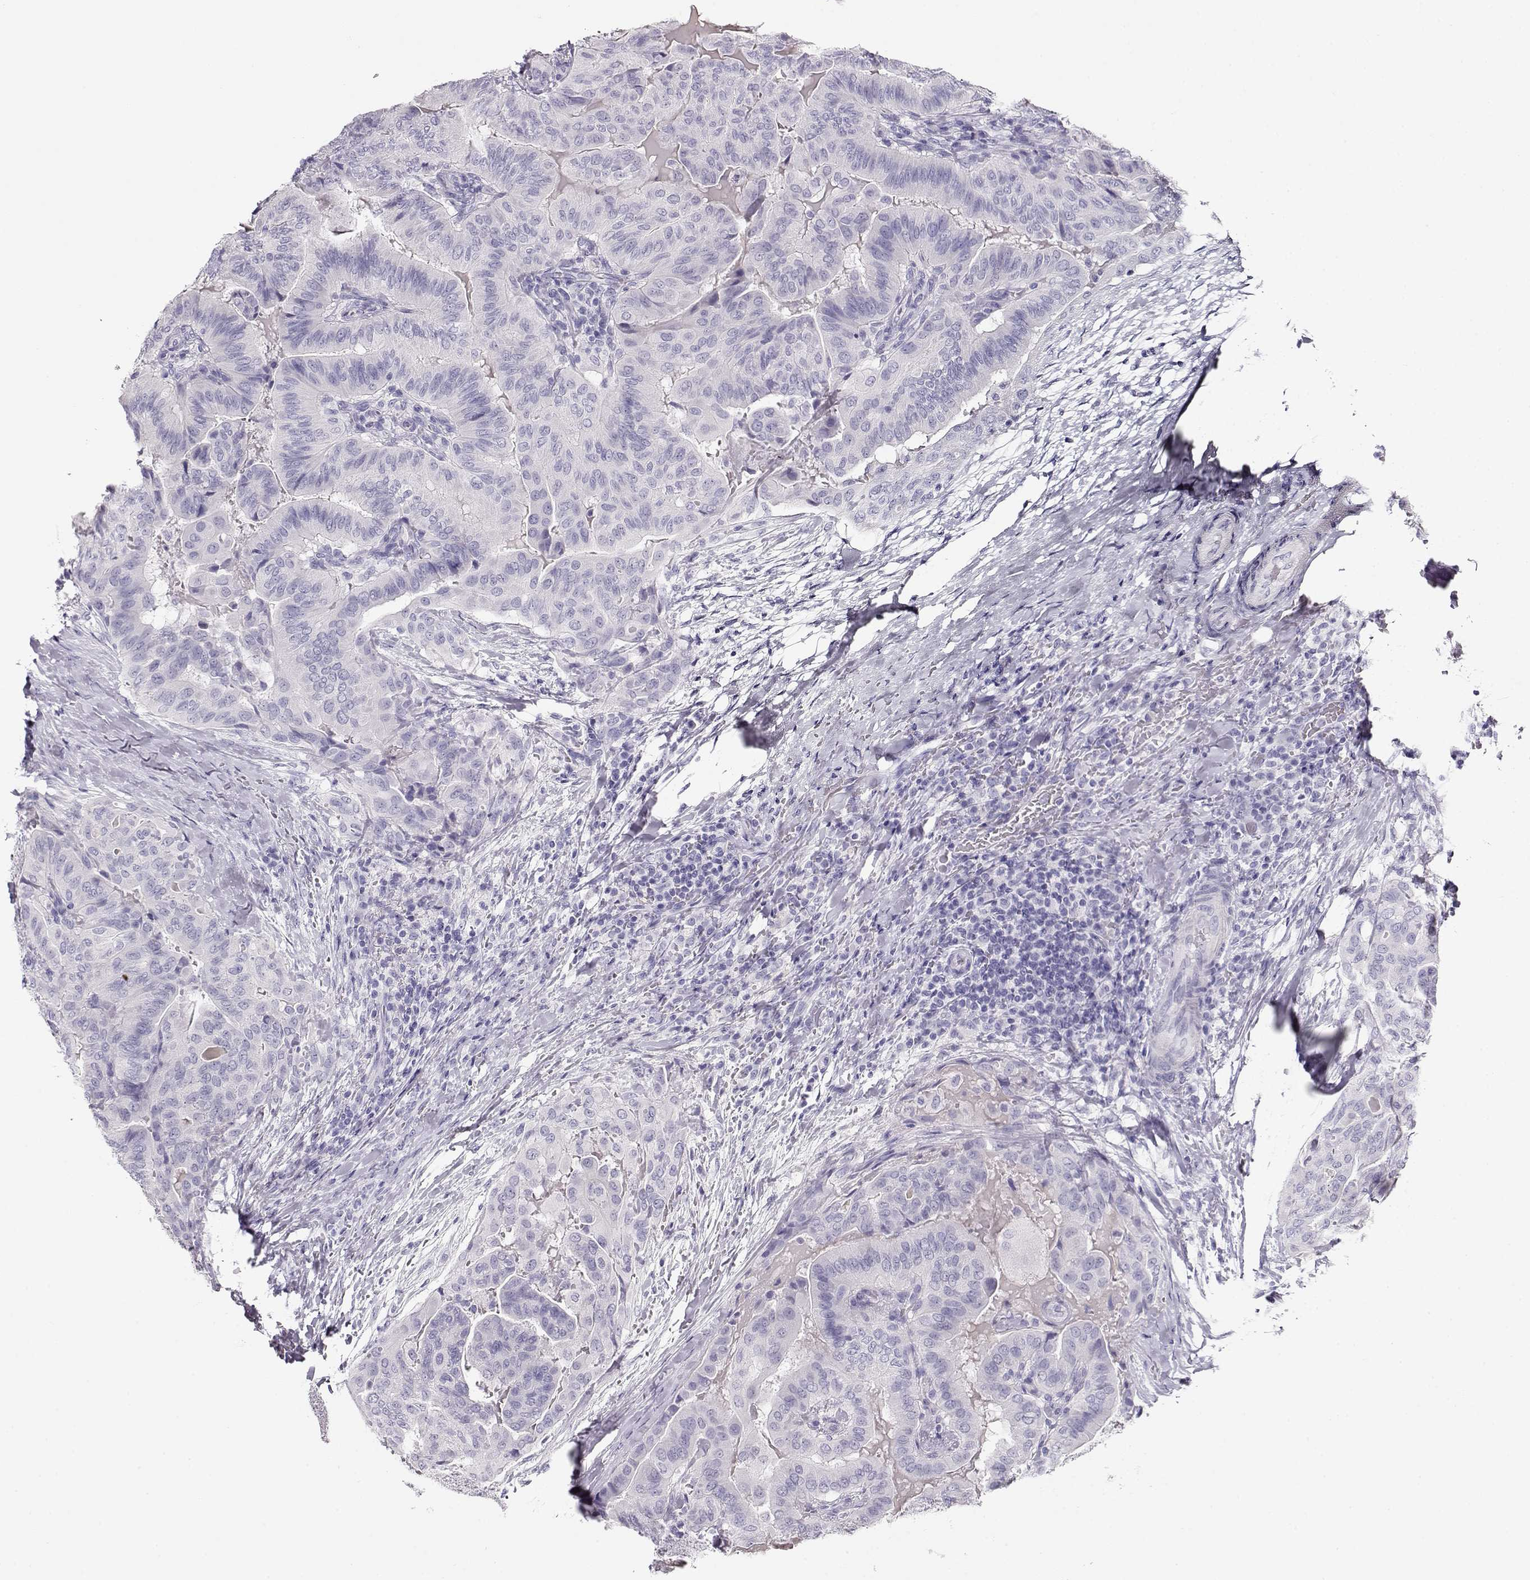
{"staining": {"intensity": "negative", "quantity": "none", "location": "none"}, "tissue": "thyroid cancer", "cell_type": "Tumor cells", "image_type": "cancer", "snomed": [{"axis": "morphology", "description": "Papillary adenocarcinoma, NOS"}, {"axis": "topography", "description": "Thyroid gland"}], "caption": "The immunohistochemistry histopathology image has no significant expression in tumor cells of thyroid papillary adenocarcinoma tissue.", "gene": "ACTN2", "patient": {"sex": "female", "age": 68}}